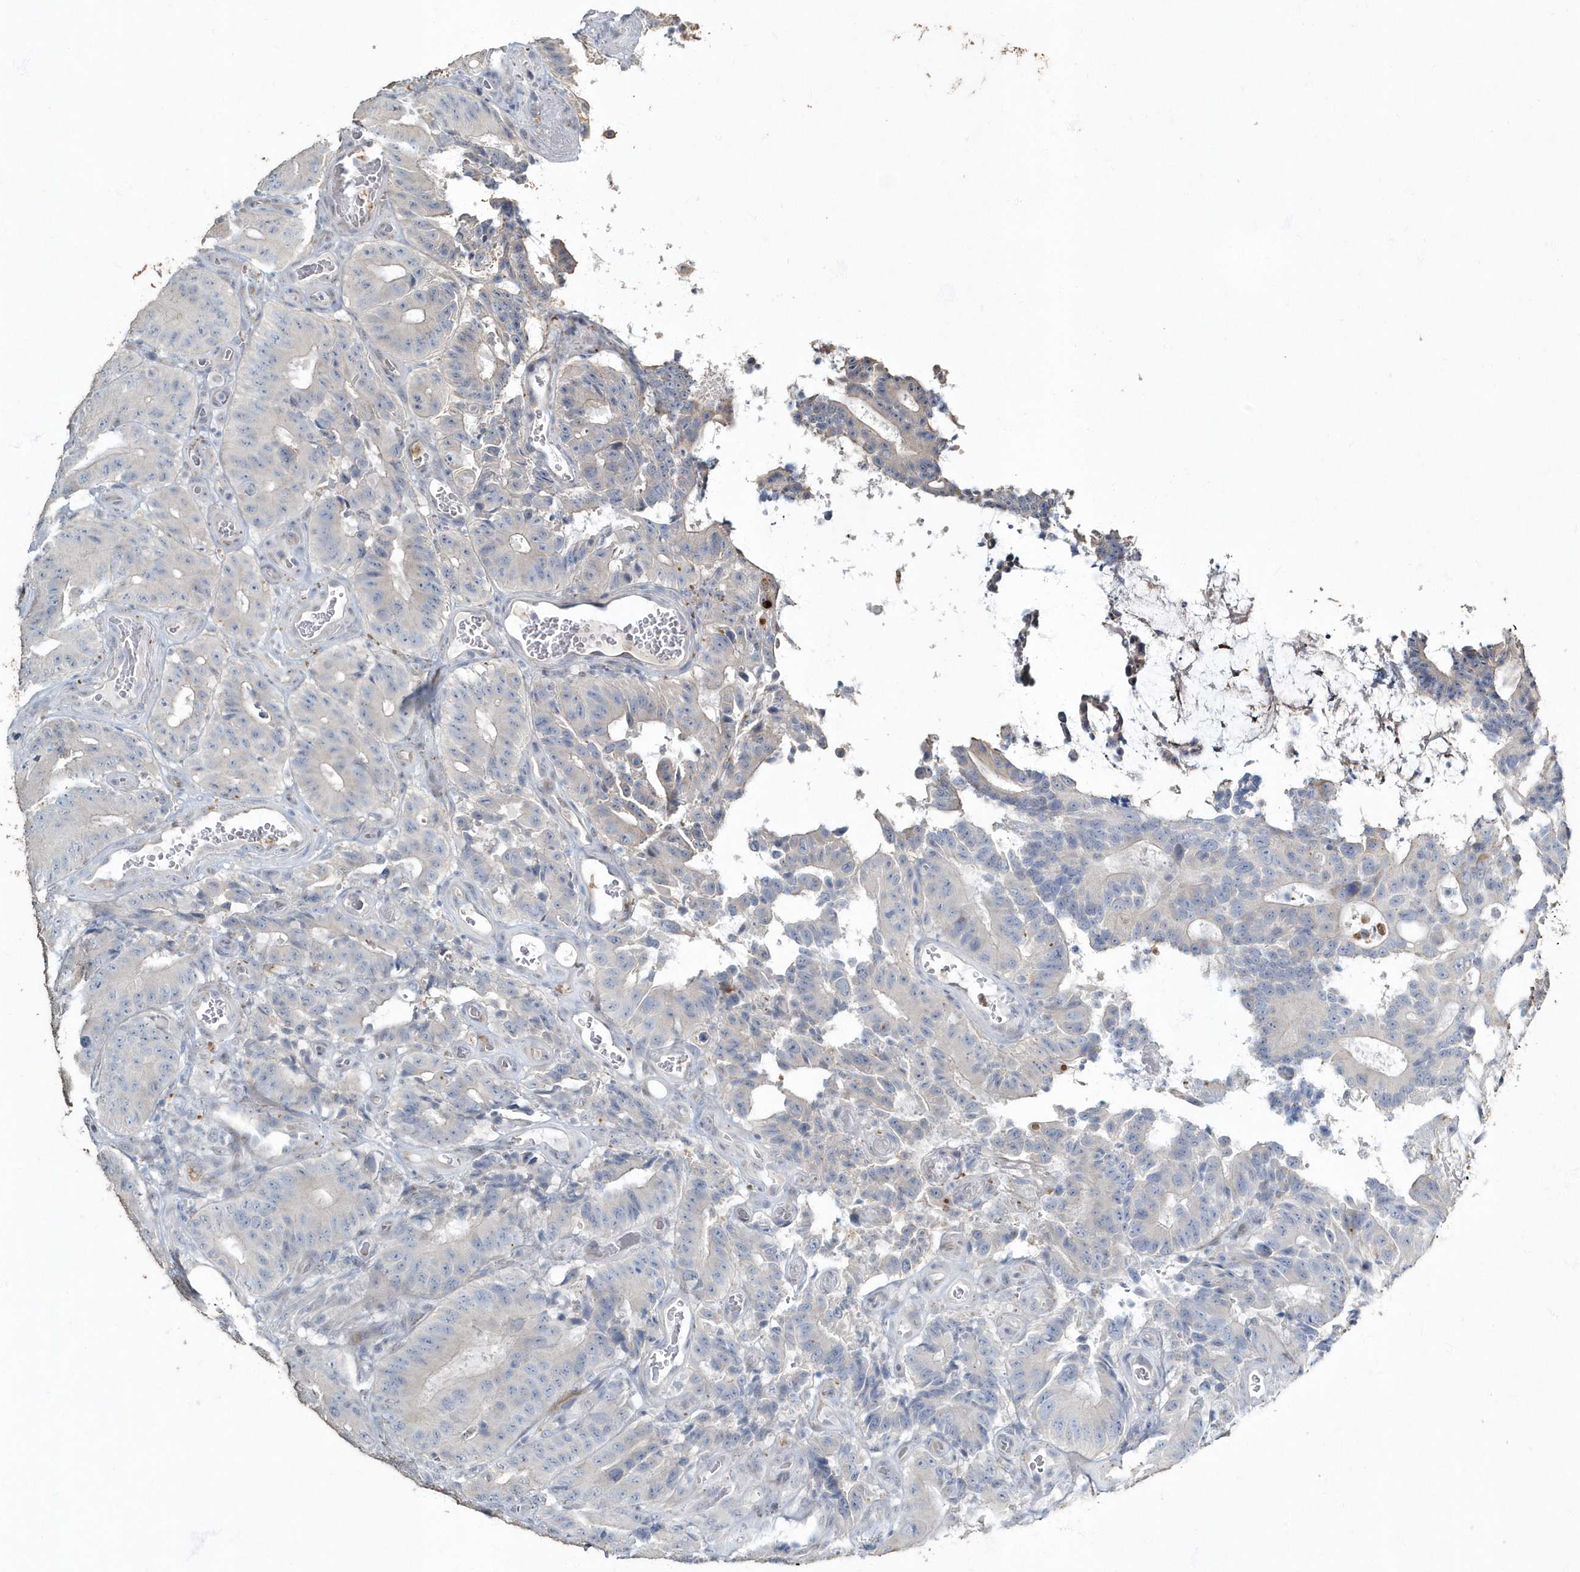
{"staining": {"intensity": "negative", "quantity": "none", "location": "none"}, "tissue": "colorectal cancer", "cell_type": "Tumor cells", "image_type": "cancer", "snomed": [{"axis": "morphology", "description": "Adenocarcinoma, NOS"}, {"axis": "topography", "description": "Colon"}], "caption": "The image displays no significant positivity in tumor cells of colorectal cancer. (Stains: DAB (3,3'-diaminobenzidine) immunohistochemistry with hematoxylin counter stain, Microscopy: brightfield microscopy at high magnification).", "gene": "MYOT", "patient": {"sex": "male", "age": 83}}